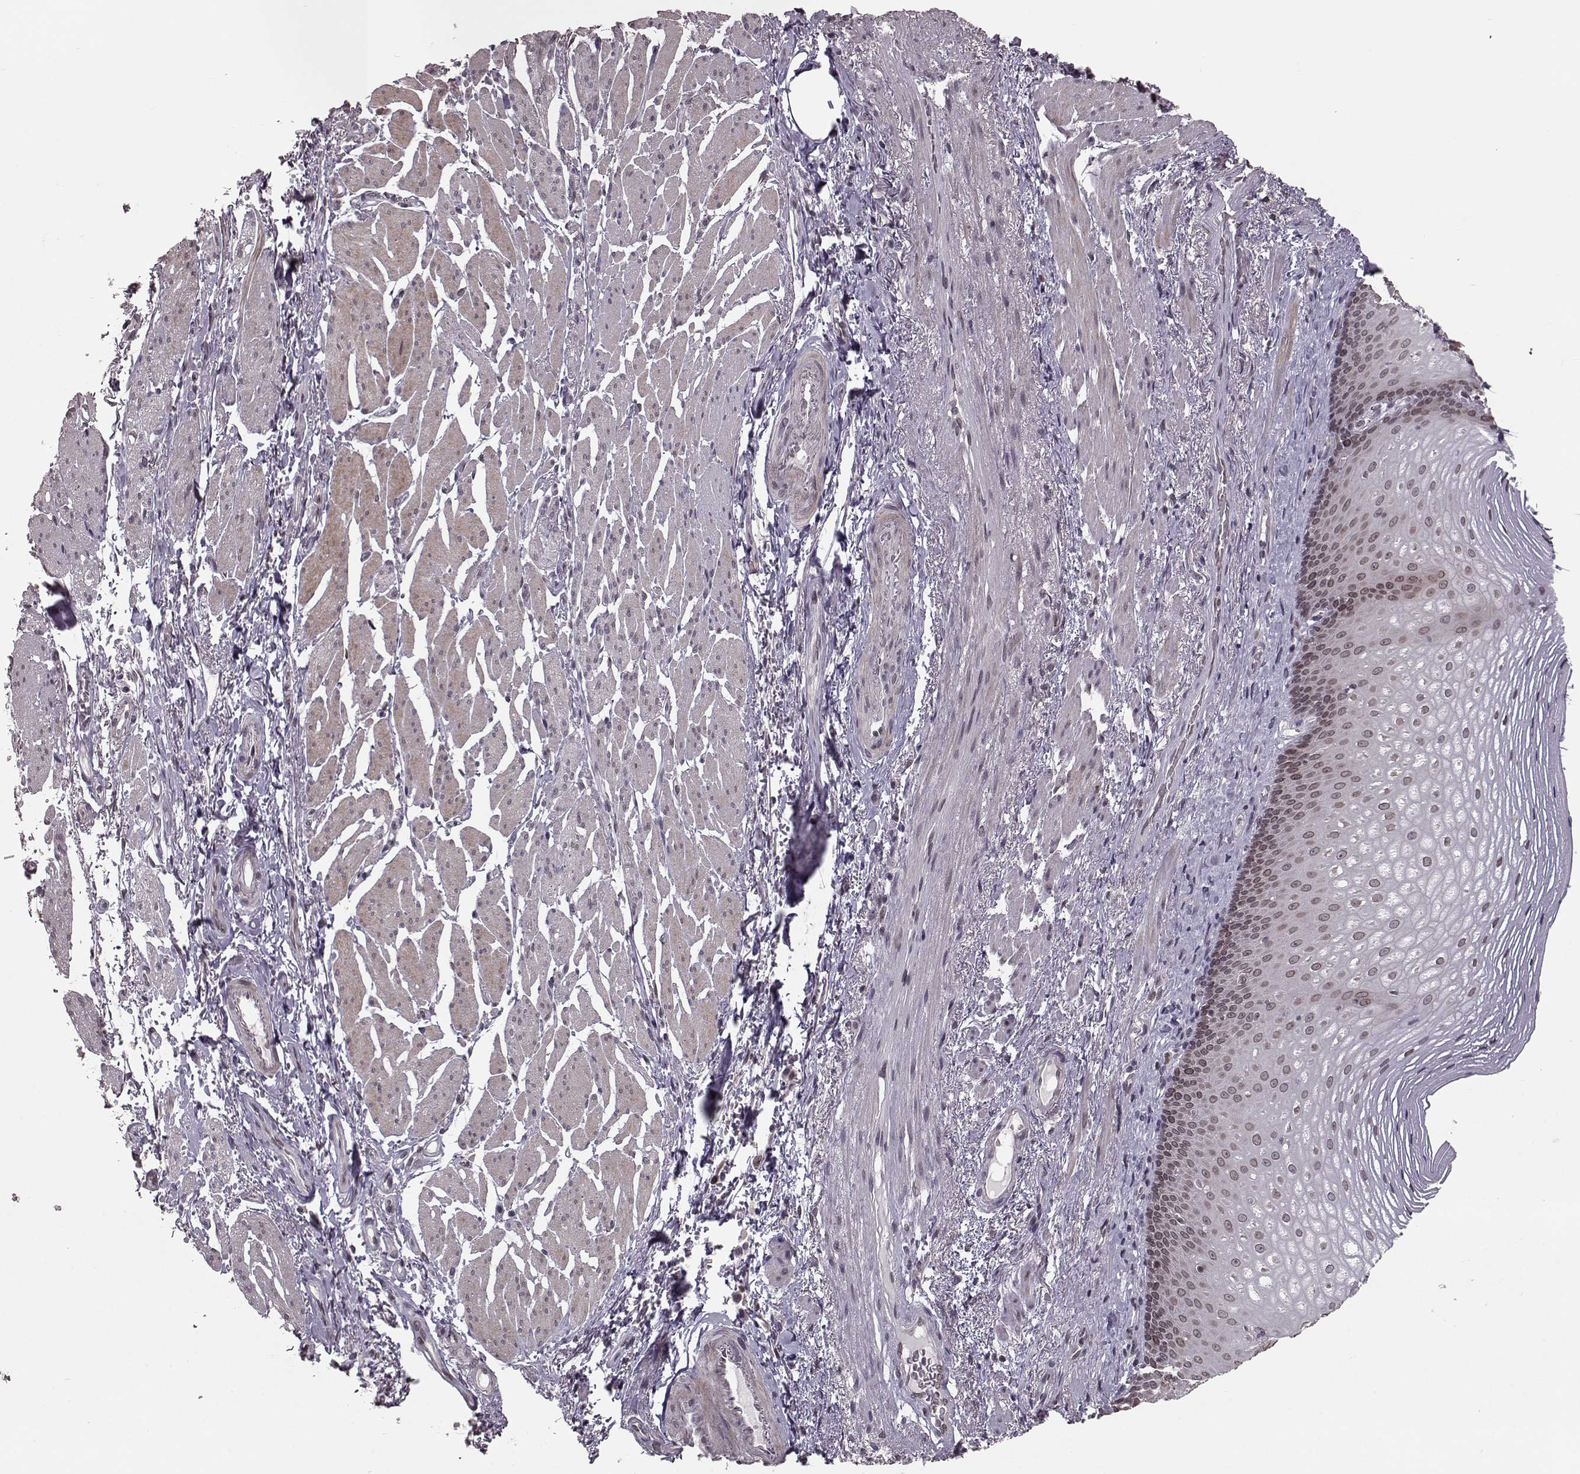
{"staining": {"intensity": "weak", "quantity": ">75%", "location": "cytoplasmic/membranous,nuclear"}, "tissue": "esophagus", "cell_type": "Squamous epithelial cells", "image_type": "normal", "snomed": [{"axis": "morphology", "description": "Normal tissue, NOS"}, {"axis": "topography", "description": "Esophagus"}], "caption": "There is low levels of weak cytoplasmic/membranous,nuclear staining in squamous epithelial cells of benign esophagus, as demonstrated by immunohistochemical staining (brown color).", "gene": "NUP37", "patient": {"sex": "male", "age": 76}}